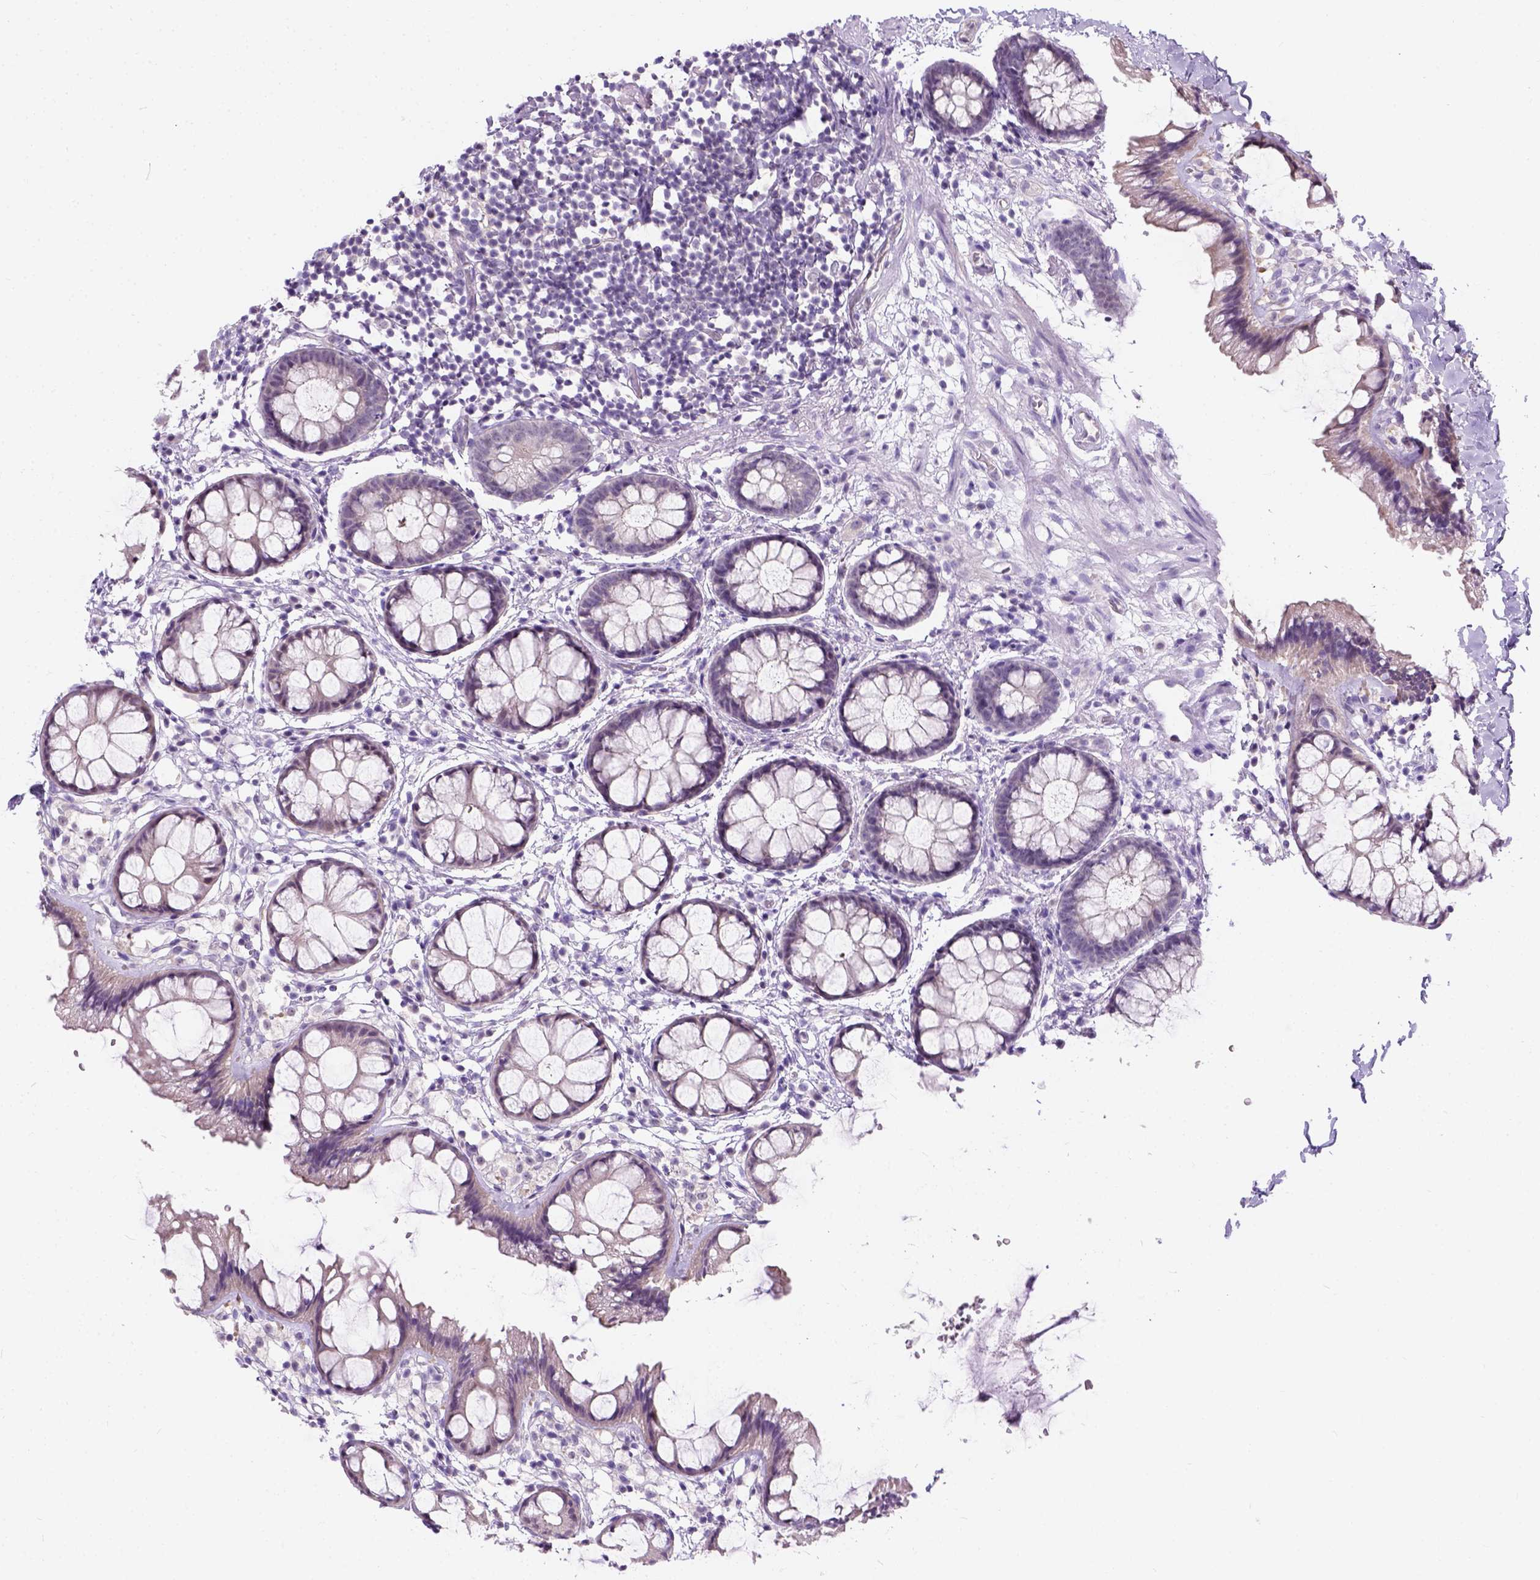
{"staining": {"intensity": "negative", "quantity": "none", "location": "none"}, "tissue": "rectum", "cell_type": "Glandular cells", "image_type": "normal", "snomed": [{"axis": "morphology", "description": "Normal tissue, NOS"}, {"axis": "topography", "description": "Rectum"}], "caption": "Immunohistochemistry (IHC) photomicrograph of normal rectum stained for a protein (brown), which demonstrates no positivity in glandular cells.", "gene": "C20orf144", "patient": {"sex": "female", "age": 62}}